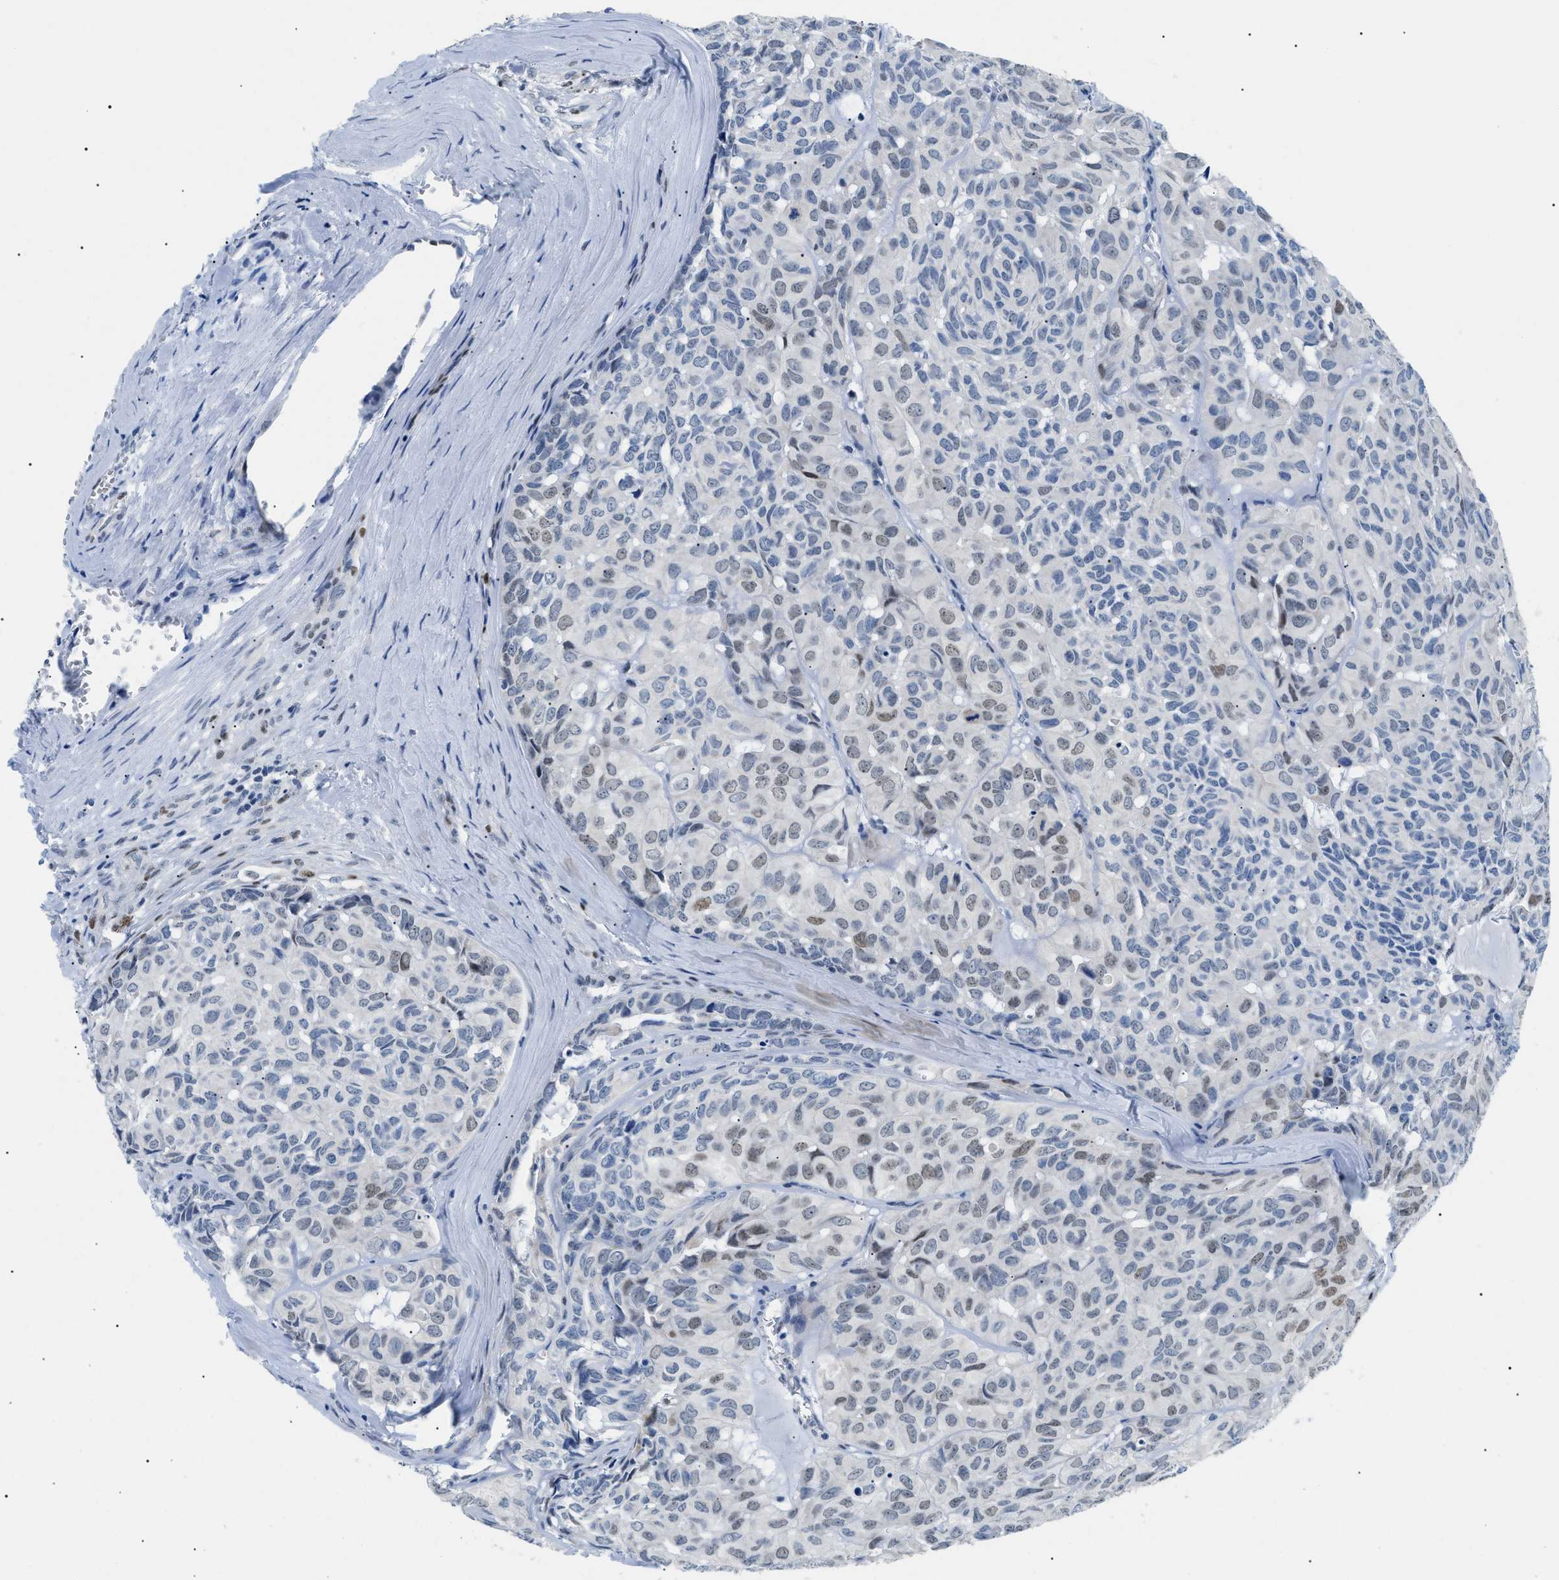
{"staining": {"intensity": "weak", "quantity": "25%-75%", "location": "nuclear"}, "tissue": "head and neck cancer", "cell_type": "Tumor cells", "image_type": "cancer", "snomed": [{"axis": "morphology", "description": "Adenocarcinoma, NOS"}, {"axis": "topography", "description": "Salivary gland, NOS"}, {"axis": "topography", "description": "Head-Neck"}], "caption": "Immunohistochemical staining of head and neck cancer (adenocarcinoma) shows weak nuclear protein staining in approximately 25%-75% of tumor cells. The staining is performed using DAB (3,3'-diaminobenzidine) brown chromogen to label protein expression. The nuclei are counter-stained blue using hematoxylin.", "gene": "SMARCC1", "patient": {"sex": "female", "age": 76}}